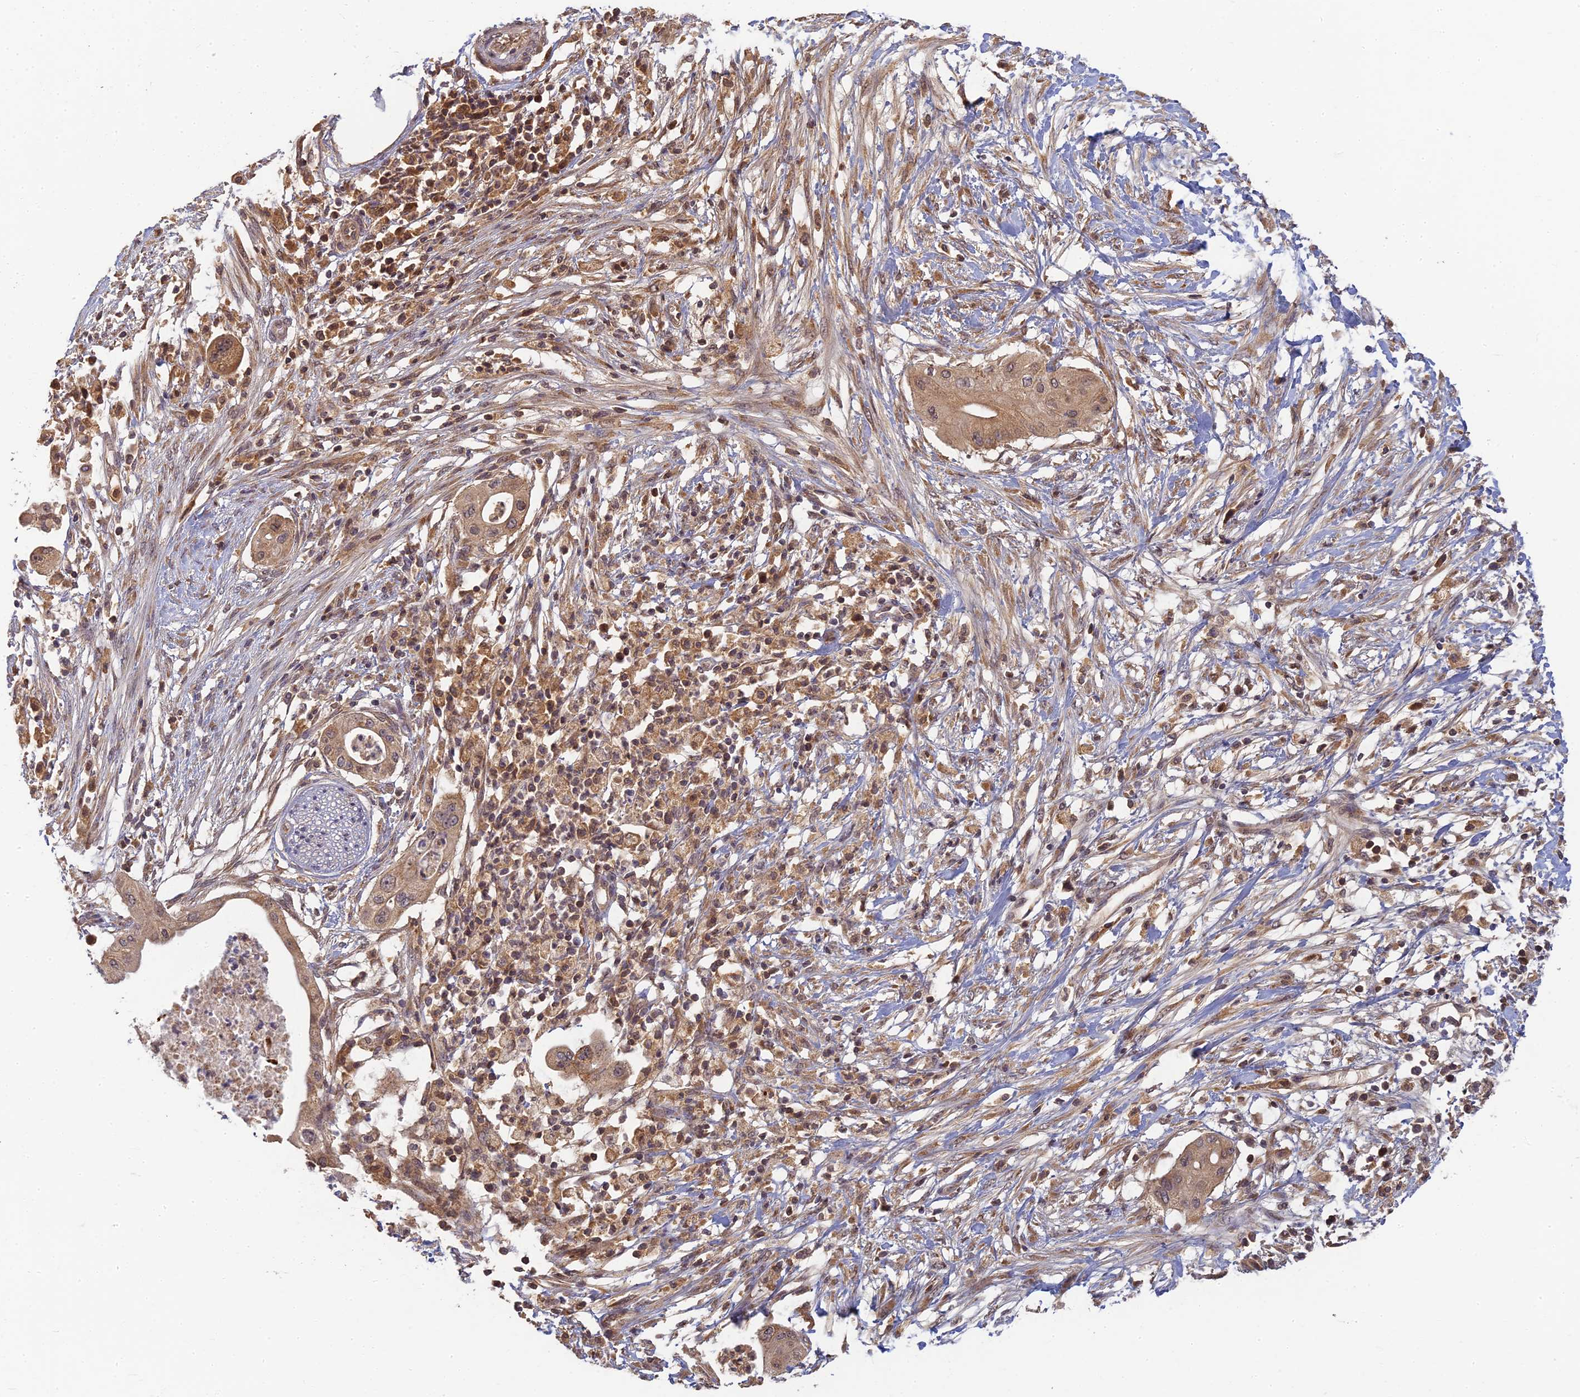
{"staining": {"intensity": "moderate", "quantity": ">75%", "location": "cytoplasmic/membranous"}, "tissue": "pancreatic cancer", "cell_type": "Tumor cells", "image_type": "cancer", "snomed": [{"axis": "morphology", "description": "Adenocarcinoma, NOS"}, {"axis": "topography", "description": "Pancreas"}], "caption": "A medium amount of moderate cytoplasmic/membranous expression is identified in about >75% of tumor cells in pancreatic cancer (adenocarcinoma) tissue.", "gene": "RGL3", "patient": {"sex": "male", "age": 68}}